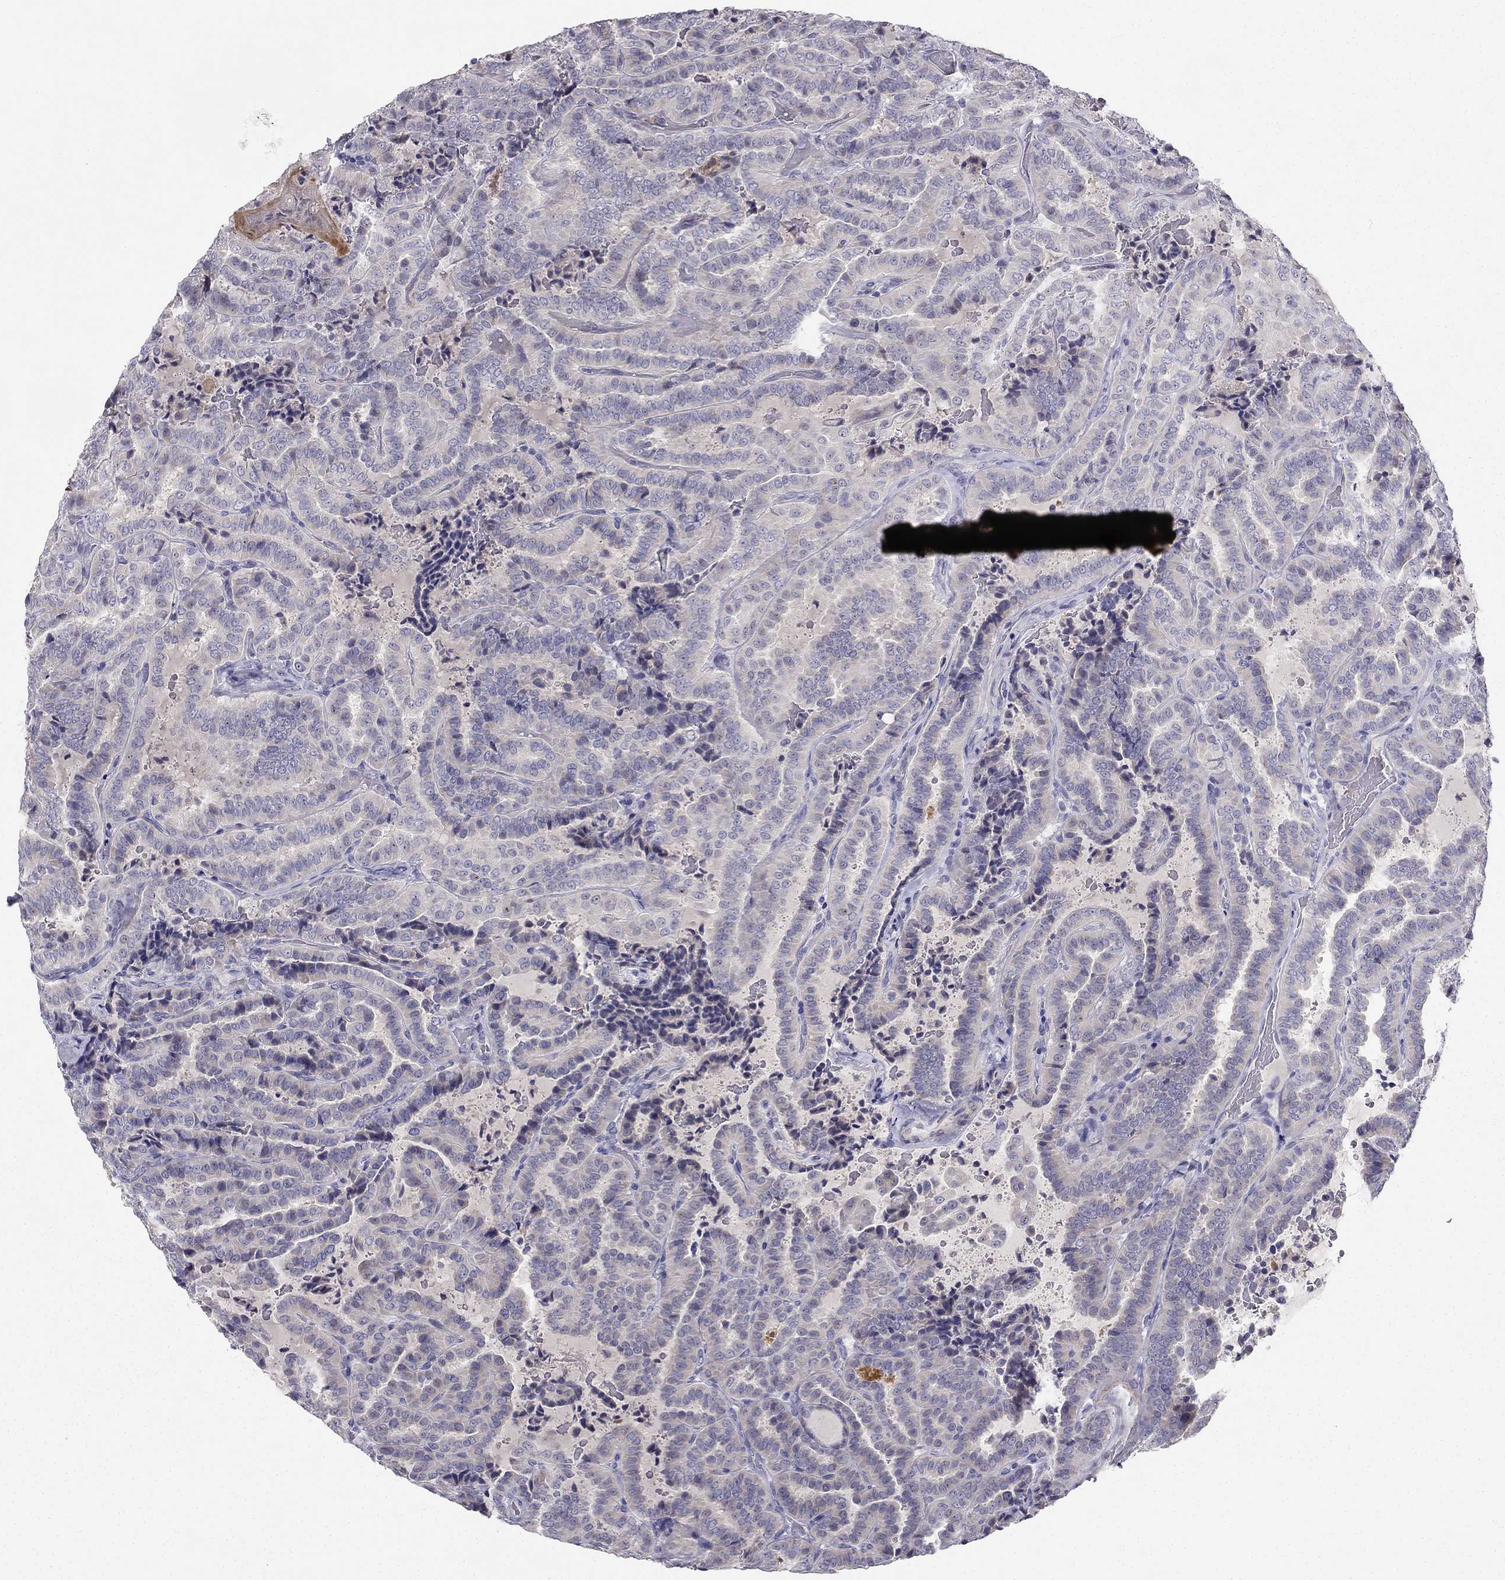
{"staining": {"intensity": "negative", "quantity": "none", "location": "none"}, "tissue": "thyroid cancer", "cell_type": "Tumor cells", "image_type": "cancer", "snomed": [{"axis": "morphology", "description": "Papillary adenocarcinoma, NOS"}, {"axis": "topography", "description": "Thyroid gland"}], "caption": "Immunohistochemistry photomicrograph of human papillary adenocarcinoma (thyroid) stained for a protein (brown), which exhibits no expression in tumor cells.", "gene": "C16orf89", "patient": {"sex": "female", "age": 39}}